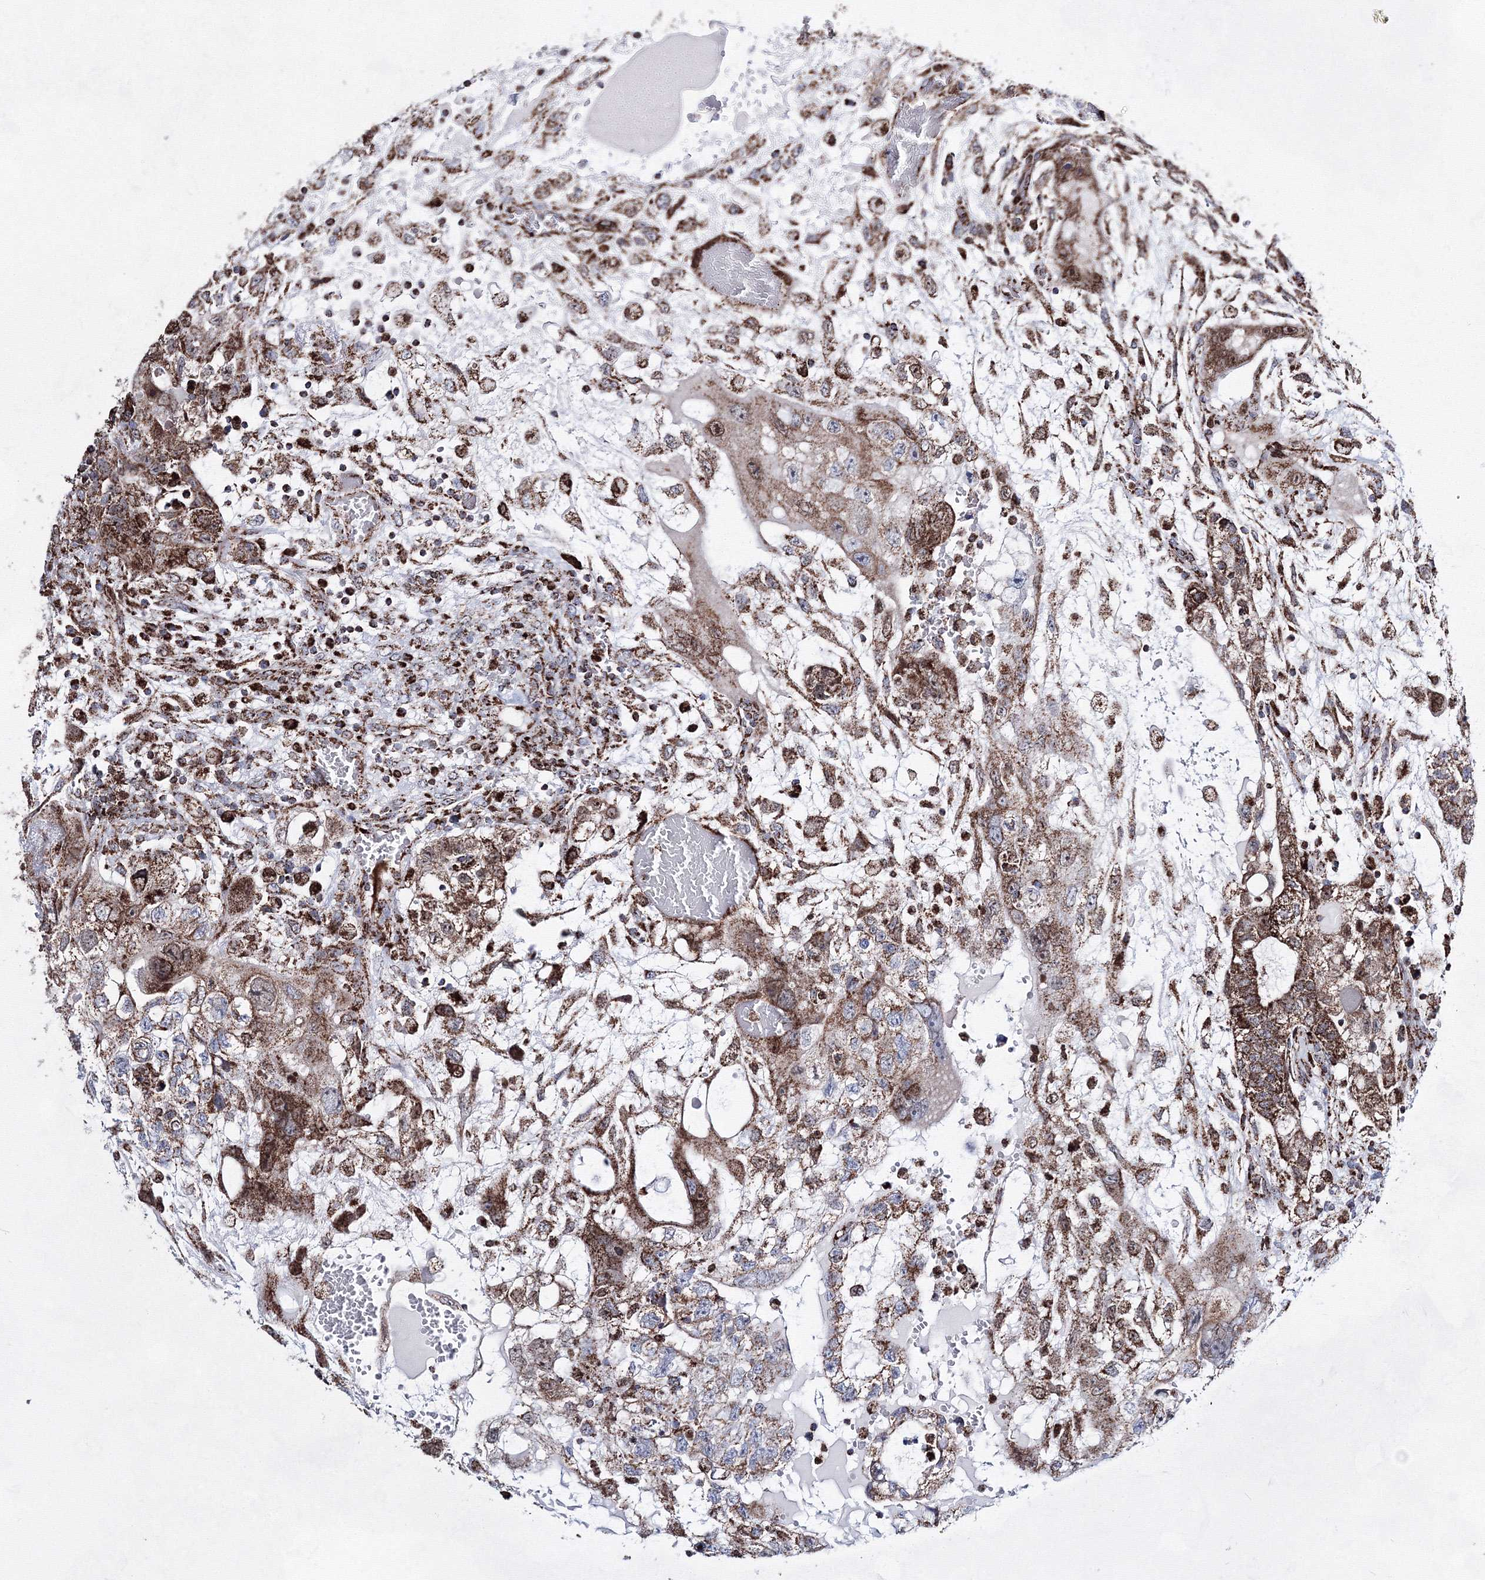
{"staining": {"intensity": "moderate", "quantity": ">75%", "location": "cytoplasmic/membranous,nuclear"}, "tissue": "testis cancer", "cell_type": "Tumor cells", "image_type": "cancer", "snomed": [{"axis": "morphology", "description": "Carcinoma, Embryonal, NOS"}, {"axis": "topography", "description": "Testis"}], "caption": "An immunohistochemistry (IHC) histopathology image of tumor tissue is shown. Protein staining in brown labels moderate cytoplasmic/membranous and nuclear positivity in testis cancer within tumor cells.", "gene": "HADHB", "patient": {"sex": "male", "age": 36}}